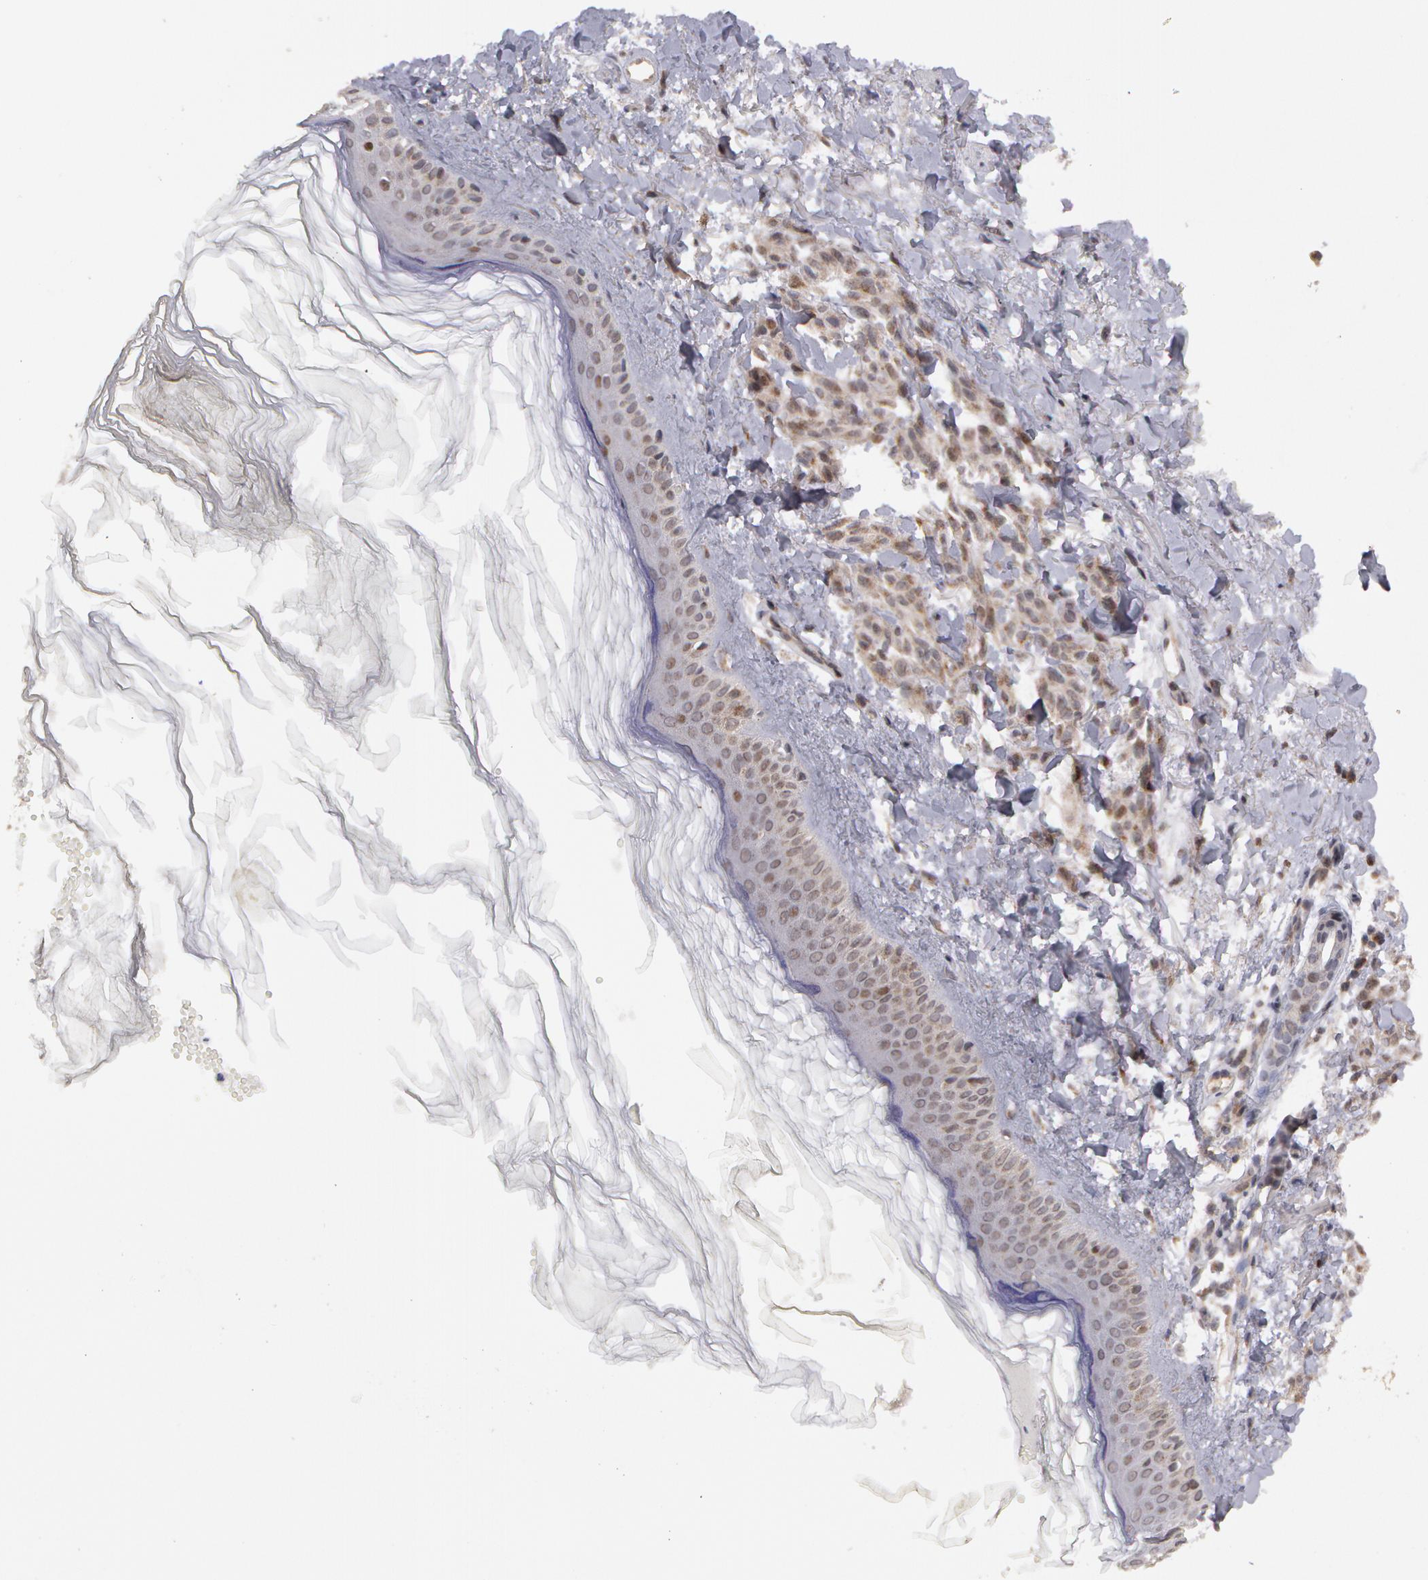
{"staining": {"intensity": "negative", "quantity": "none", "location": "none"}, "tissue": "melanoma", "cell_type": "Tumor cells", "image_type": "cancer", "snomed": [{"axis": "morphology", "description": "Malignant melanoma, NOS"}, {"axis": "topography", "description": "Skin"}], "caption": "Immunohistochemistry of melanoma exhibits no expression in tumor cells.", "gene": "STX5", "patient": {"sex": "female", "age": 73}}